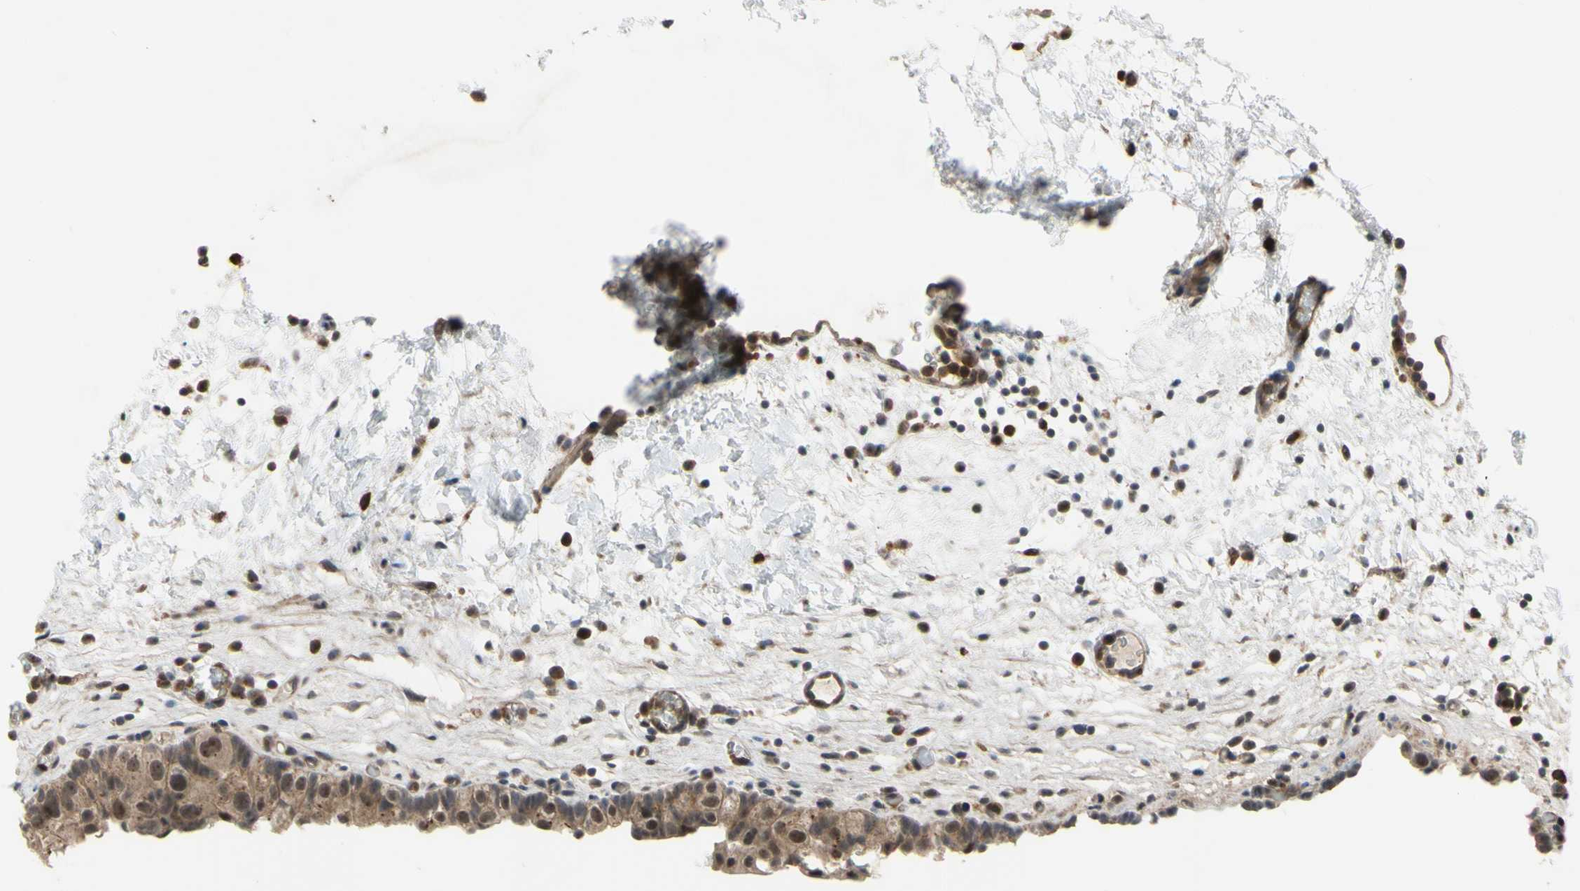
{"staining": {"intensity": "moderate", "quantity": ">75%", "location": "cytoplasmic/membranous,nuclear"}, "tissue": "urinary bladder", "cell_type": "Urothelial cells", "image_type": "normal", "snomed": [{"axis": "morphology", "description": "Normal tissue, NOS"}, {"axis": "topography", "description": "Urinary bladder"}], "caption": "Protein expression by immunohistochemistry (IHC) exhibits moderate cytoplasmic/membranous,nuclear positivity in about >75% of urothelial cells in benign urinary bladder.", "gene": "COMMD9", "patient": {"sex": "female", "age": 64}}